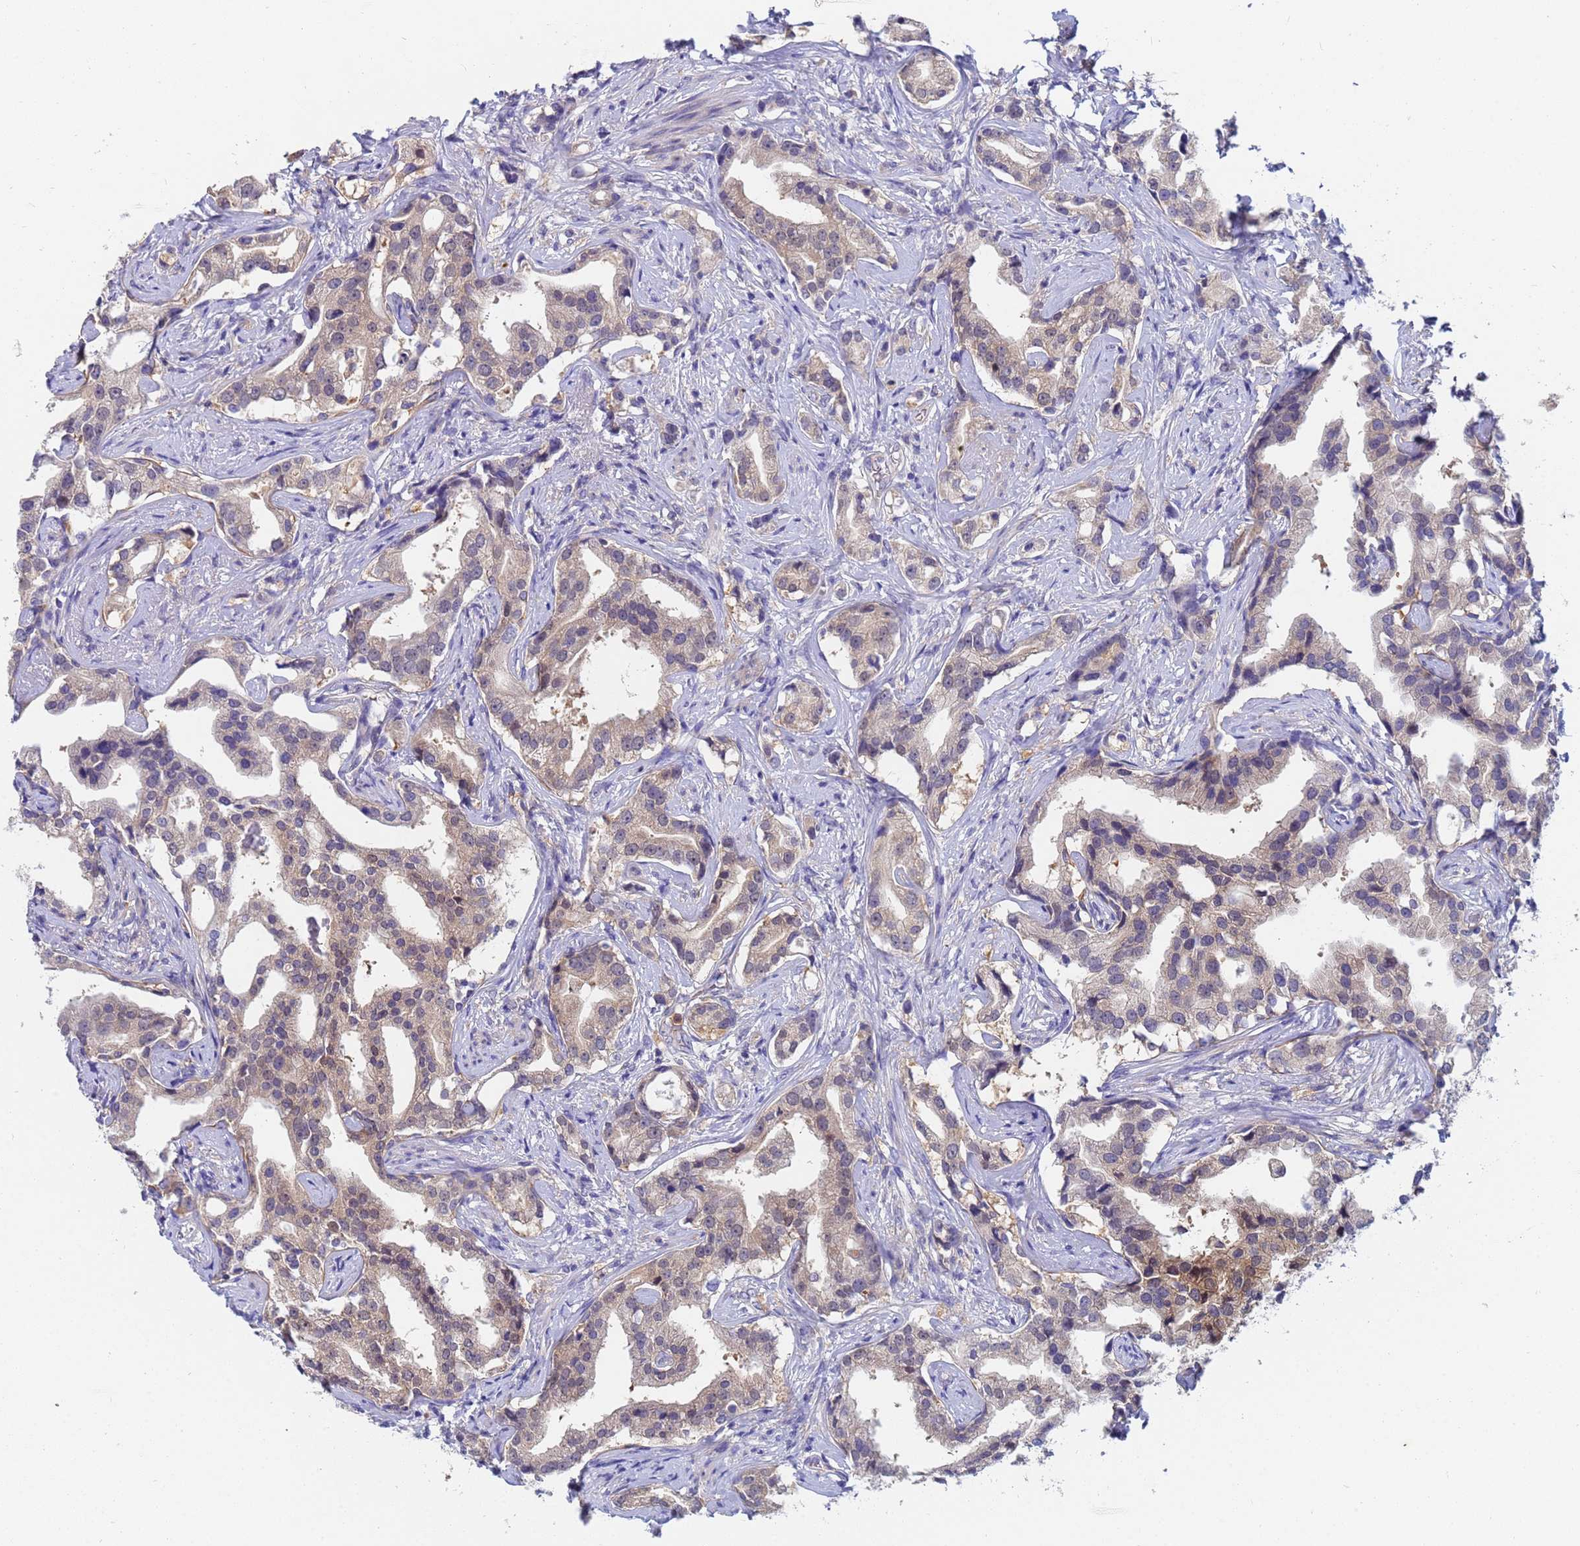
{"staining": {"intensity": "weak", "quantity": ">75%", "location": "cytoplasmic/membranous"}, "tissue": "prostate cancer", "cell_type": "Tumor cells", "image_type": "cancer", "snomed": [{"axis": "morphology", "description": "Adenocarcinoma, High grade"}, {"axis": "topography", "description": "Prostate"}], "caption": "There is low levels of weak cytoplasmic/membranous expression in tumor cells of high-grade adenocarcinoma (prostate), as demonstrated by immunohistochemical staining (brown color).", "gene": "TTLL11", "patient": {"sex": "male", "age": 67}}